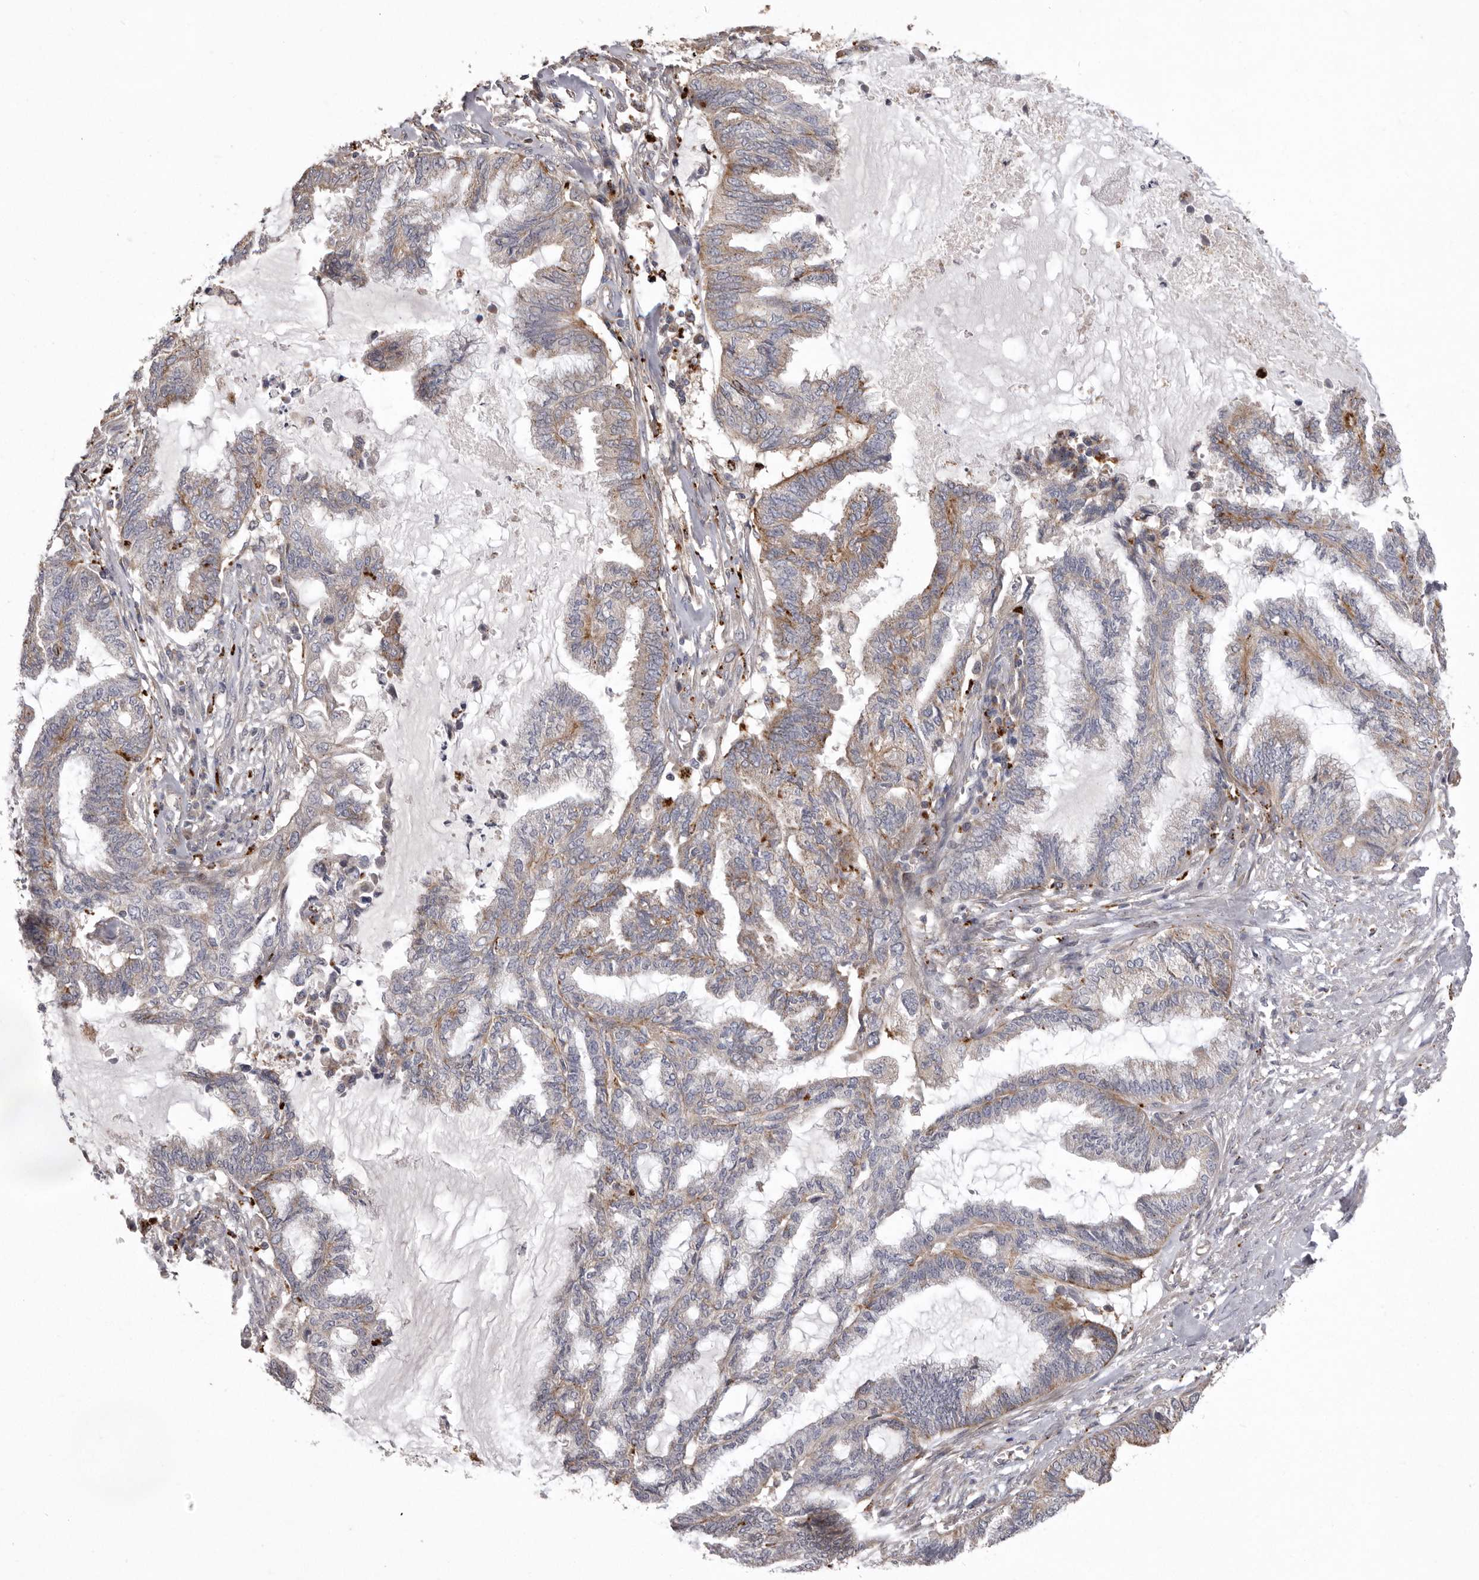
{"staining": {"intensity": "moderate", "quantity": "25%-75%", "location": "cytoplasmic/membranous"}, "tissue": "endometrial cancer", "cell_type": "Tumor cells", "image_type": "cancer", "snomed": [{"axis": "morphology", "description": "Adenocarcinoma, NOS"}, {"axis": "topography", "description": "Endometrium"}], "caption": "IHC of endometrial cancer (adenocarcinoma) shows medium levels of moderate cytoplasmic/membranous expression in approximately 25%-75% of tumor cells.", "gene": "WDR47", "patient": {"sex": "female", "age": 86}}